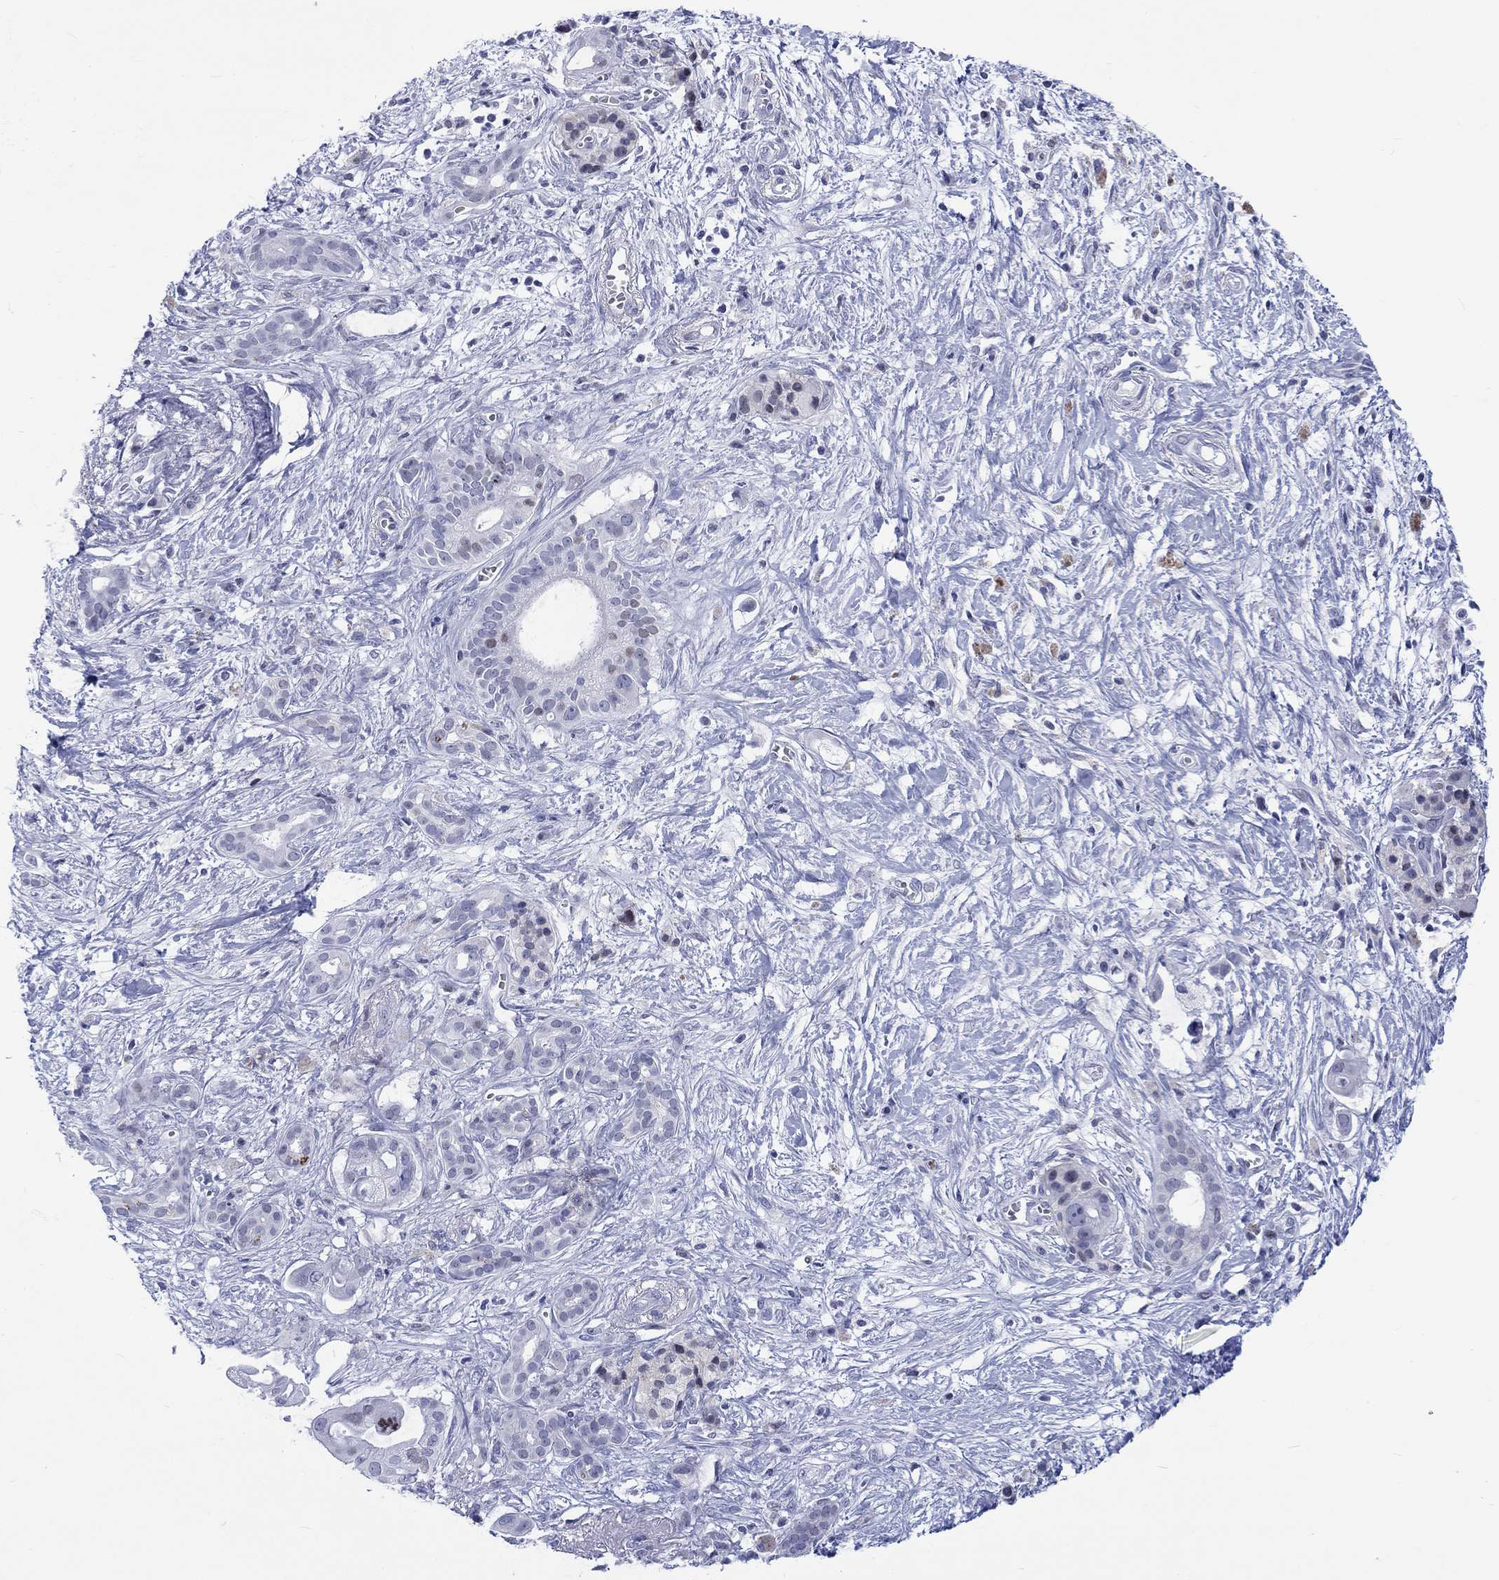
{"staining": {"intensity": "negative", "quantity": "none", "location": "none"}, "tissue": "pancreatic cancer", "cell_type": "Tumor cells", "image_type": "cancer", "snomed": [{"axis": "morphology", "description": "Adenocarcinoma, NOS"}, {"axis": "topography", "description": "Pancreas"}], "caption": "High power microscopy histopathology image of an immunohistochemistry (IHC) micrograph of adenocarcinoma (pancreatic), revealing no significant staining in tumor cells. (Brightfield microscopy of DAB (3,3'-diaminobenzidine) immunohistochemistry at high magnification).", "gene": "CDCA2", "patient": {"sex": "male", "age": 61}}